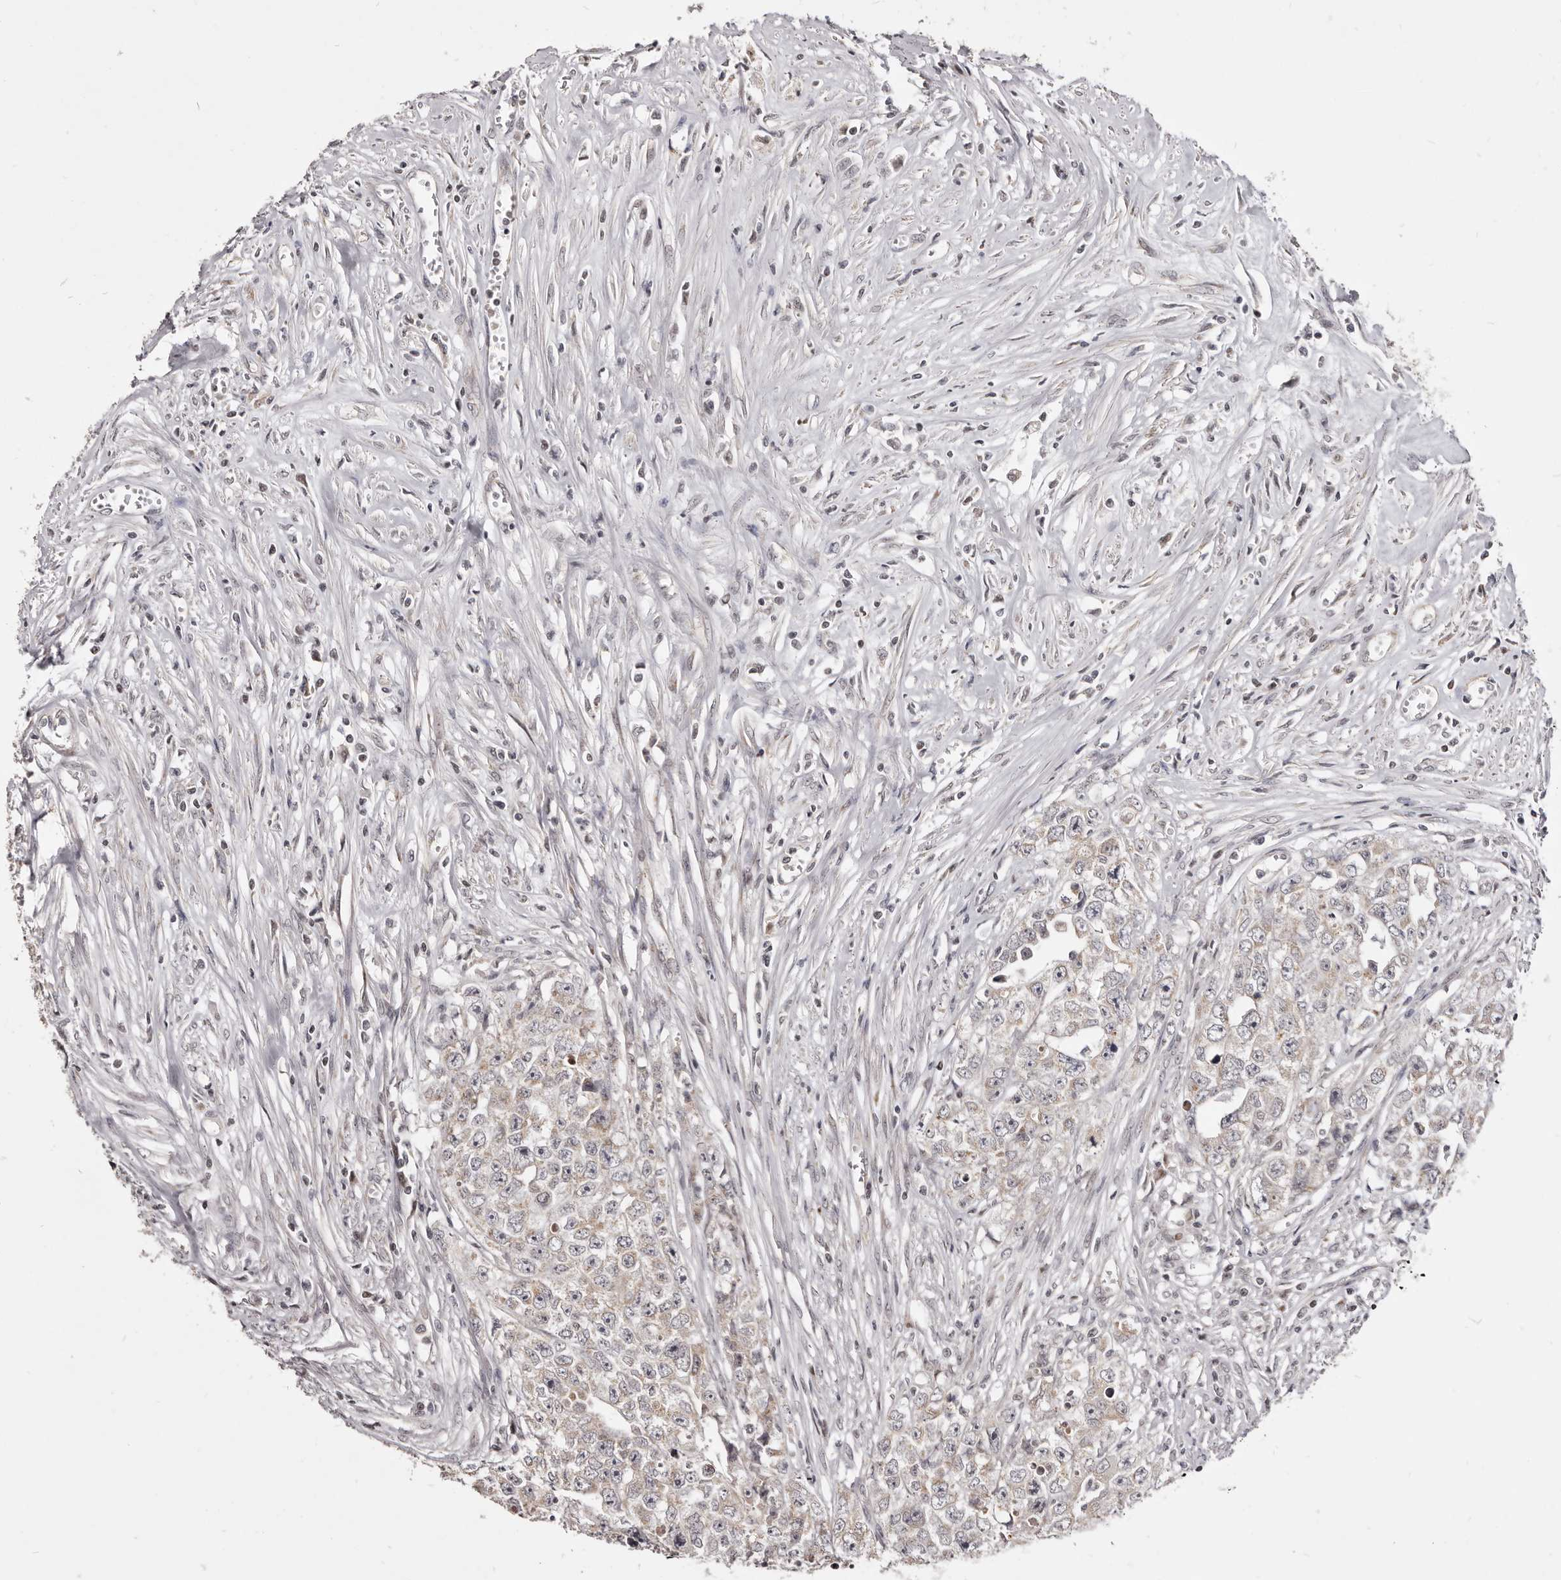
{"staining": {"intensity": "negative", "quantity": "none", "location": "none"}, "tissue": "testis cancer", "cell_type": "Tumor cells", "image_type": "cancer", "snomed": [{"axis": "morphology", "description": "Seminoma, NOS"}, {"axis": "morphology", "description": "Carcinoma, Embryonal, NOS"}, {"axis": "topography", "description": "Testis"}], "caption": "DAB (3,3'-diaminobenzidine) immunohistochemical staining of human testis seminoma exhibits no significant staining in tumor cells.", "gene": "THUMPD1", "patient": {"sex": "male", "age": 43}}